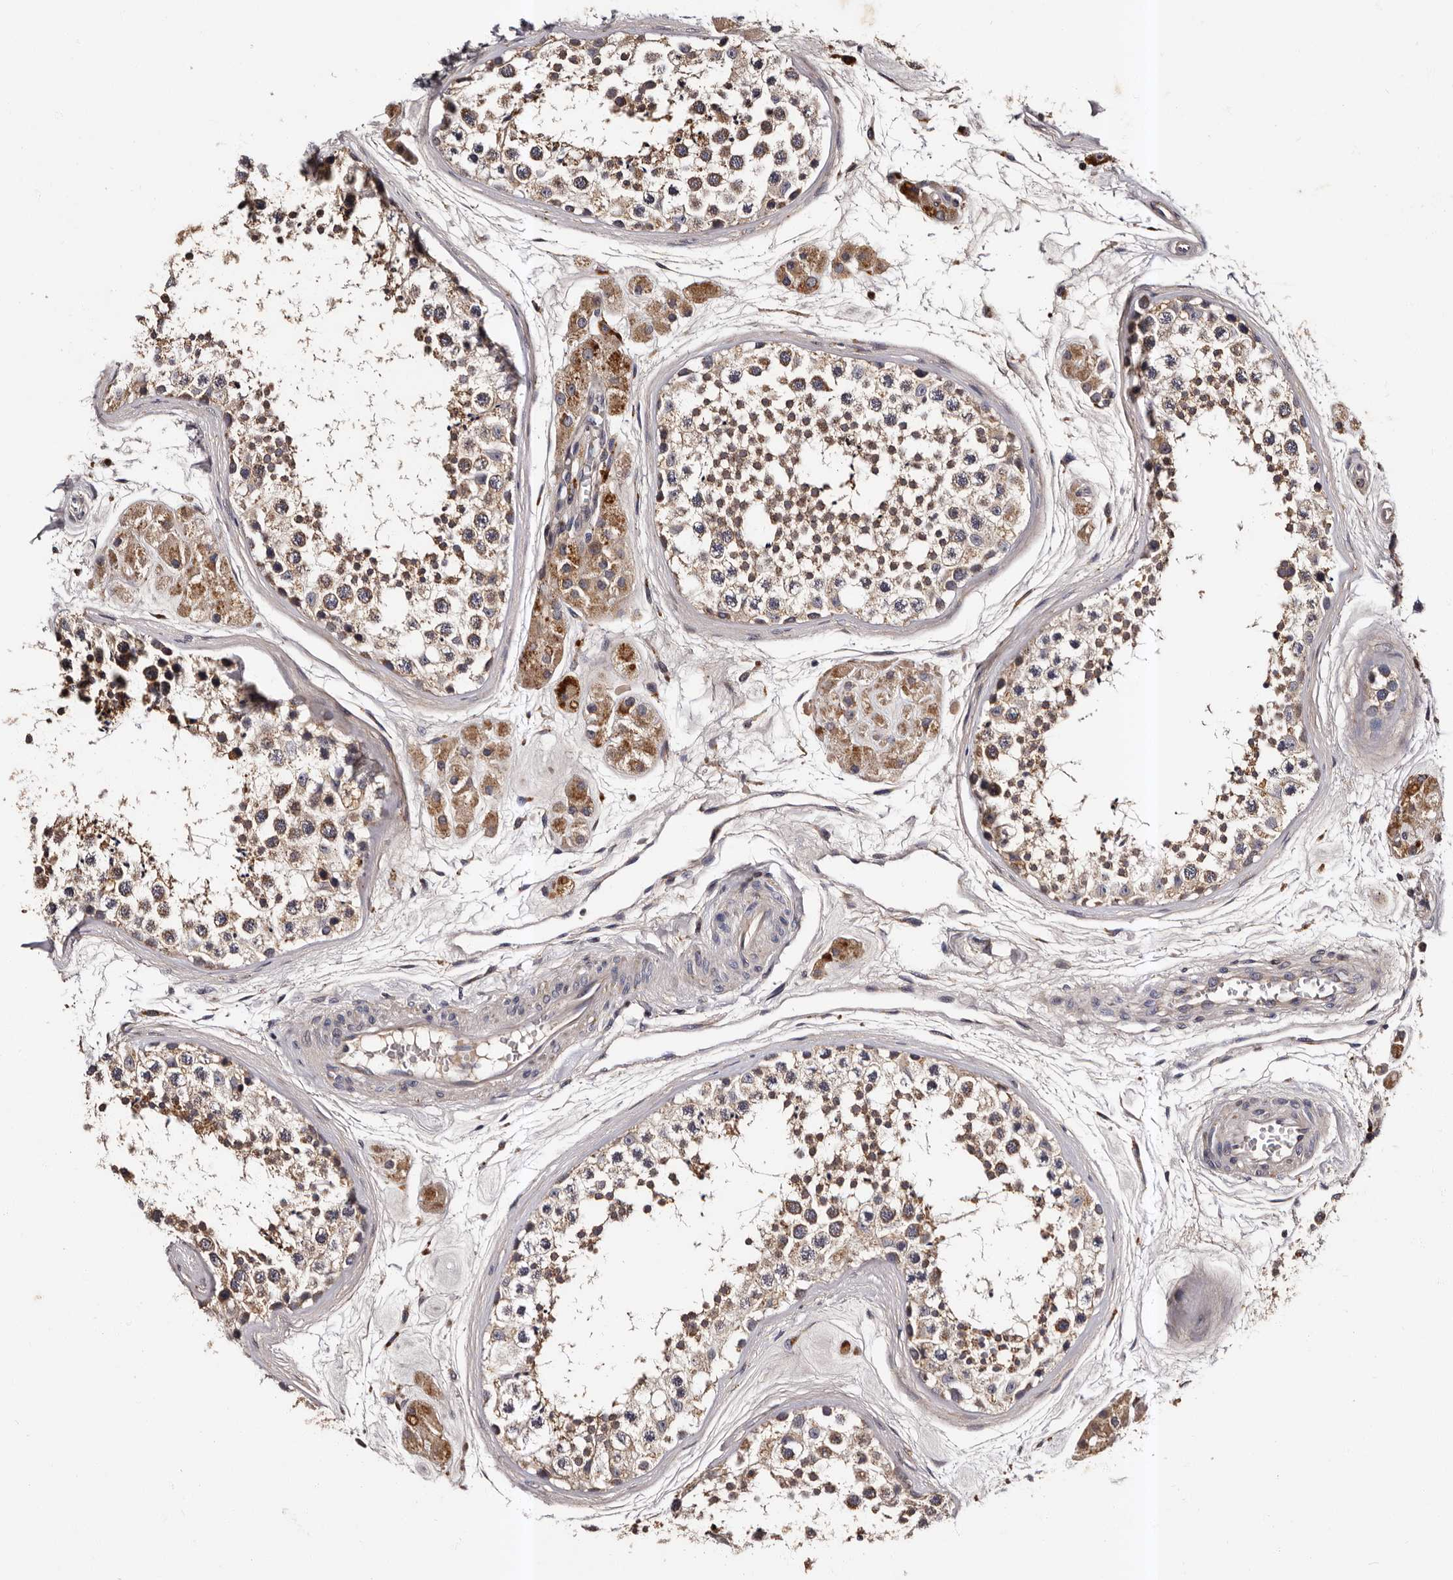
{"staining": {"intensity": "moderate", "quantity": ">75%", "location": "cytoplasmic/membranous"}, "tissue": "testis", "cell_type": "Cells in seminiferous ducts", "image_type": "normal", "snomed": [{"axis": "morphology", "description": "Normal tissue, NOS"}, {"axis": "topography", "description": "Testis"}], "caption": "Immunohistochemical staining of normal testis demonstrates medium levels of moderate cytoplasmic/membranous positivity in about >75% of cells in seminiferous ducts.", "gene": "ADCK5", "patient": {"sex": "male", "age": 56}}